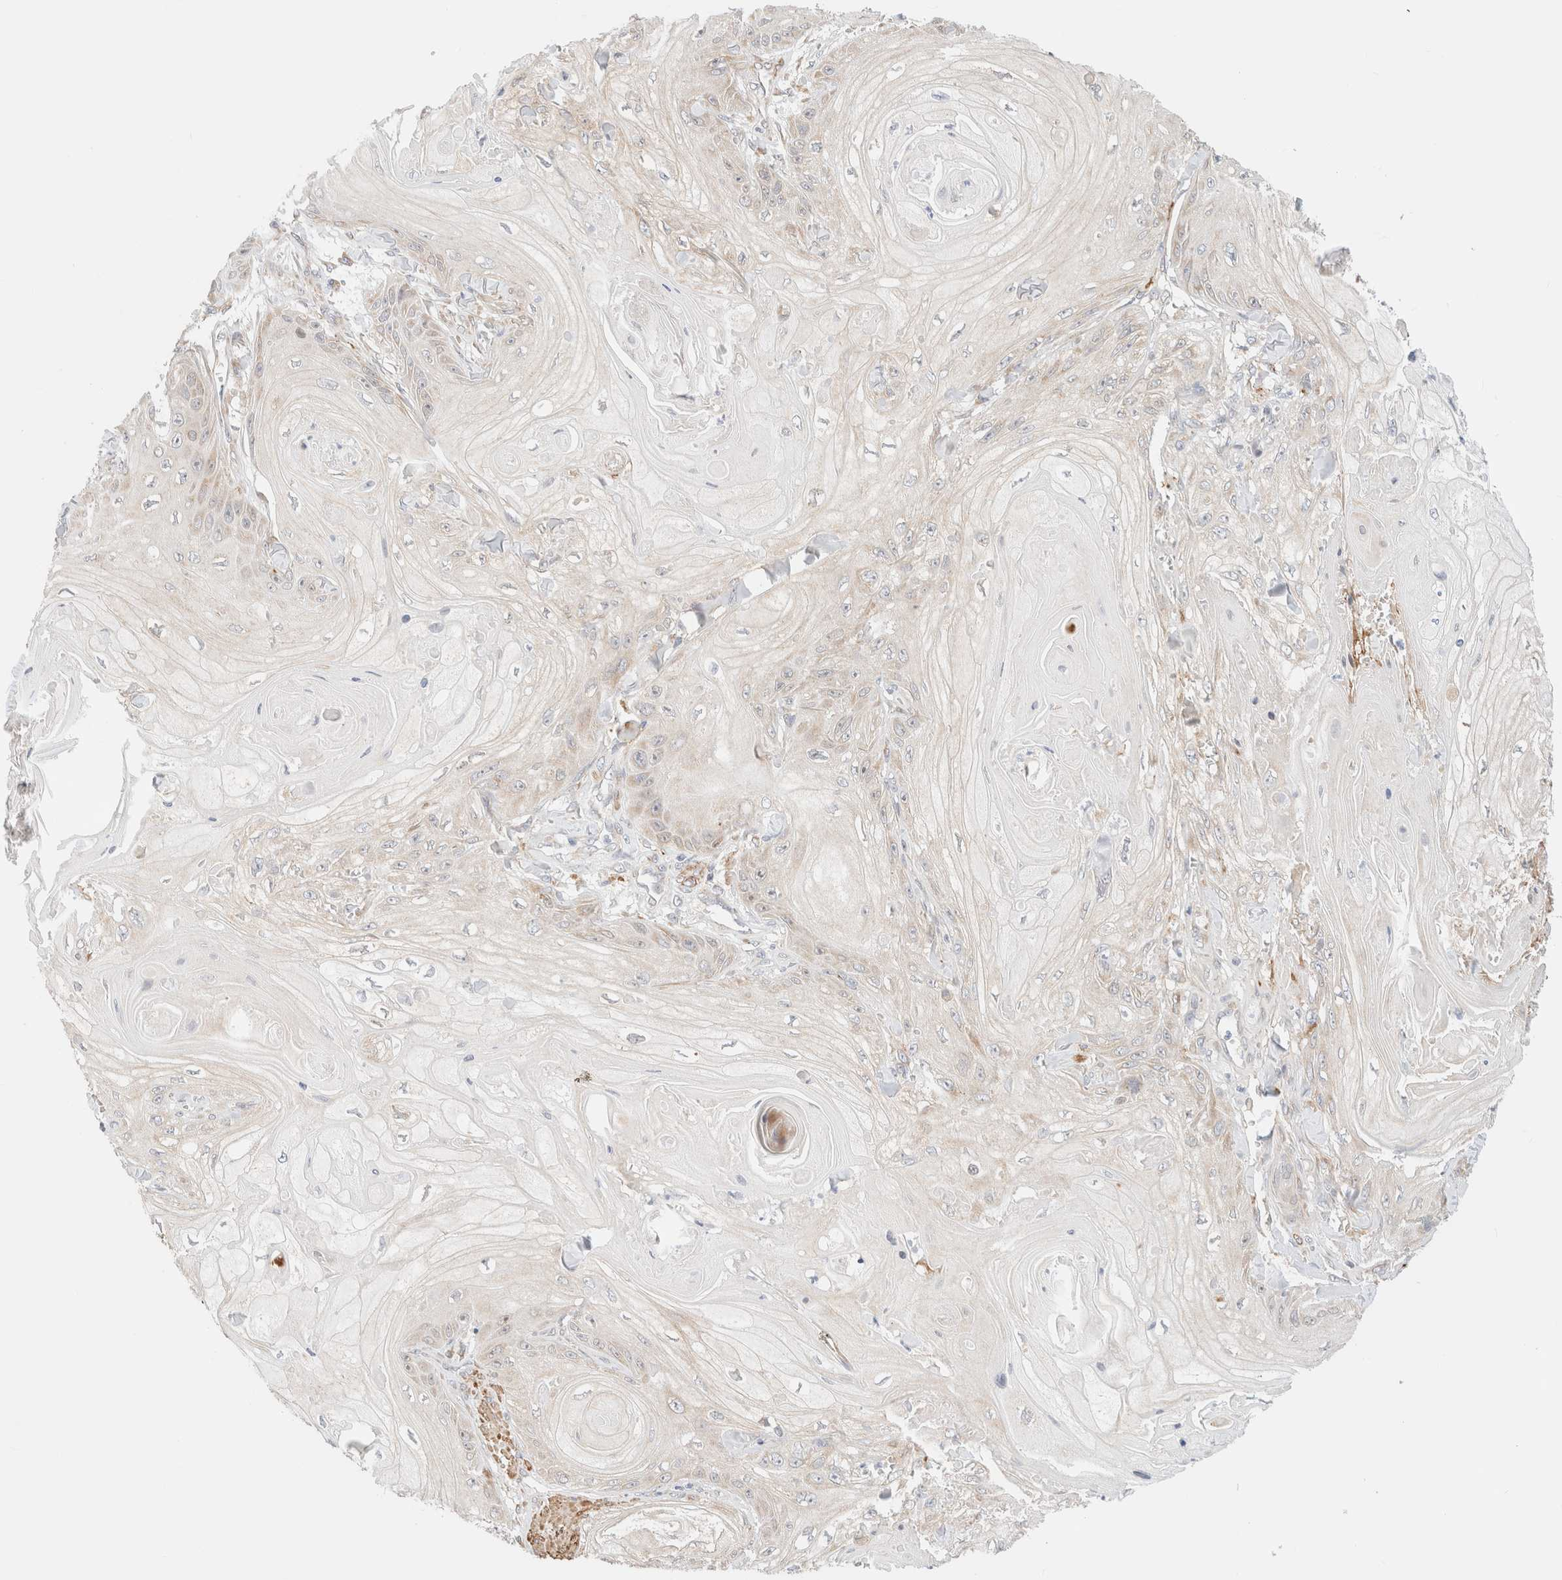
{"staining": {"intensity": "weak", "quantity": "<25%", "location": "cytoplasmic/membranous,nuclear"}, "tissue": "skin cancer", "cell_type": "Tumor cells", "image_type": "cancer", "snomed": [{"axis": "morphology", "description": "Squamous cell carcinoma, NOS"}, {"axis": "topography", "description": "Skin"}], "caption": "IHC histopathology image of neoplastic tissue: skin cancer stained with DAB (3,3'-diaminobenzidine) exhibits no significant protein expression in tumor cells. (Brightfield microscopy of DAB IHC at high magnification).", "gene": "RRP15", "patient": {"sex": "male", "age": 74}}